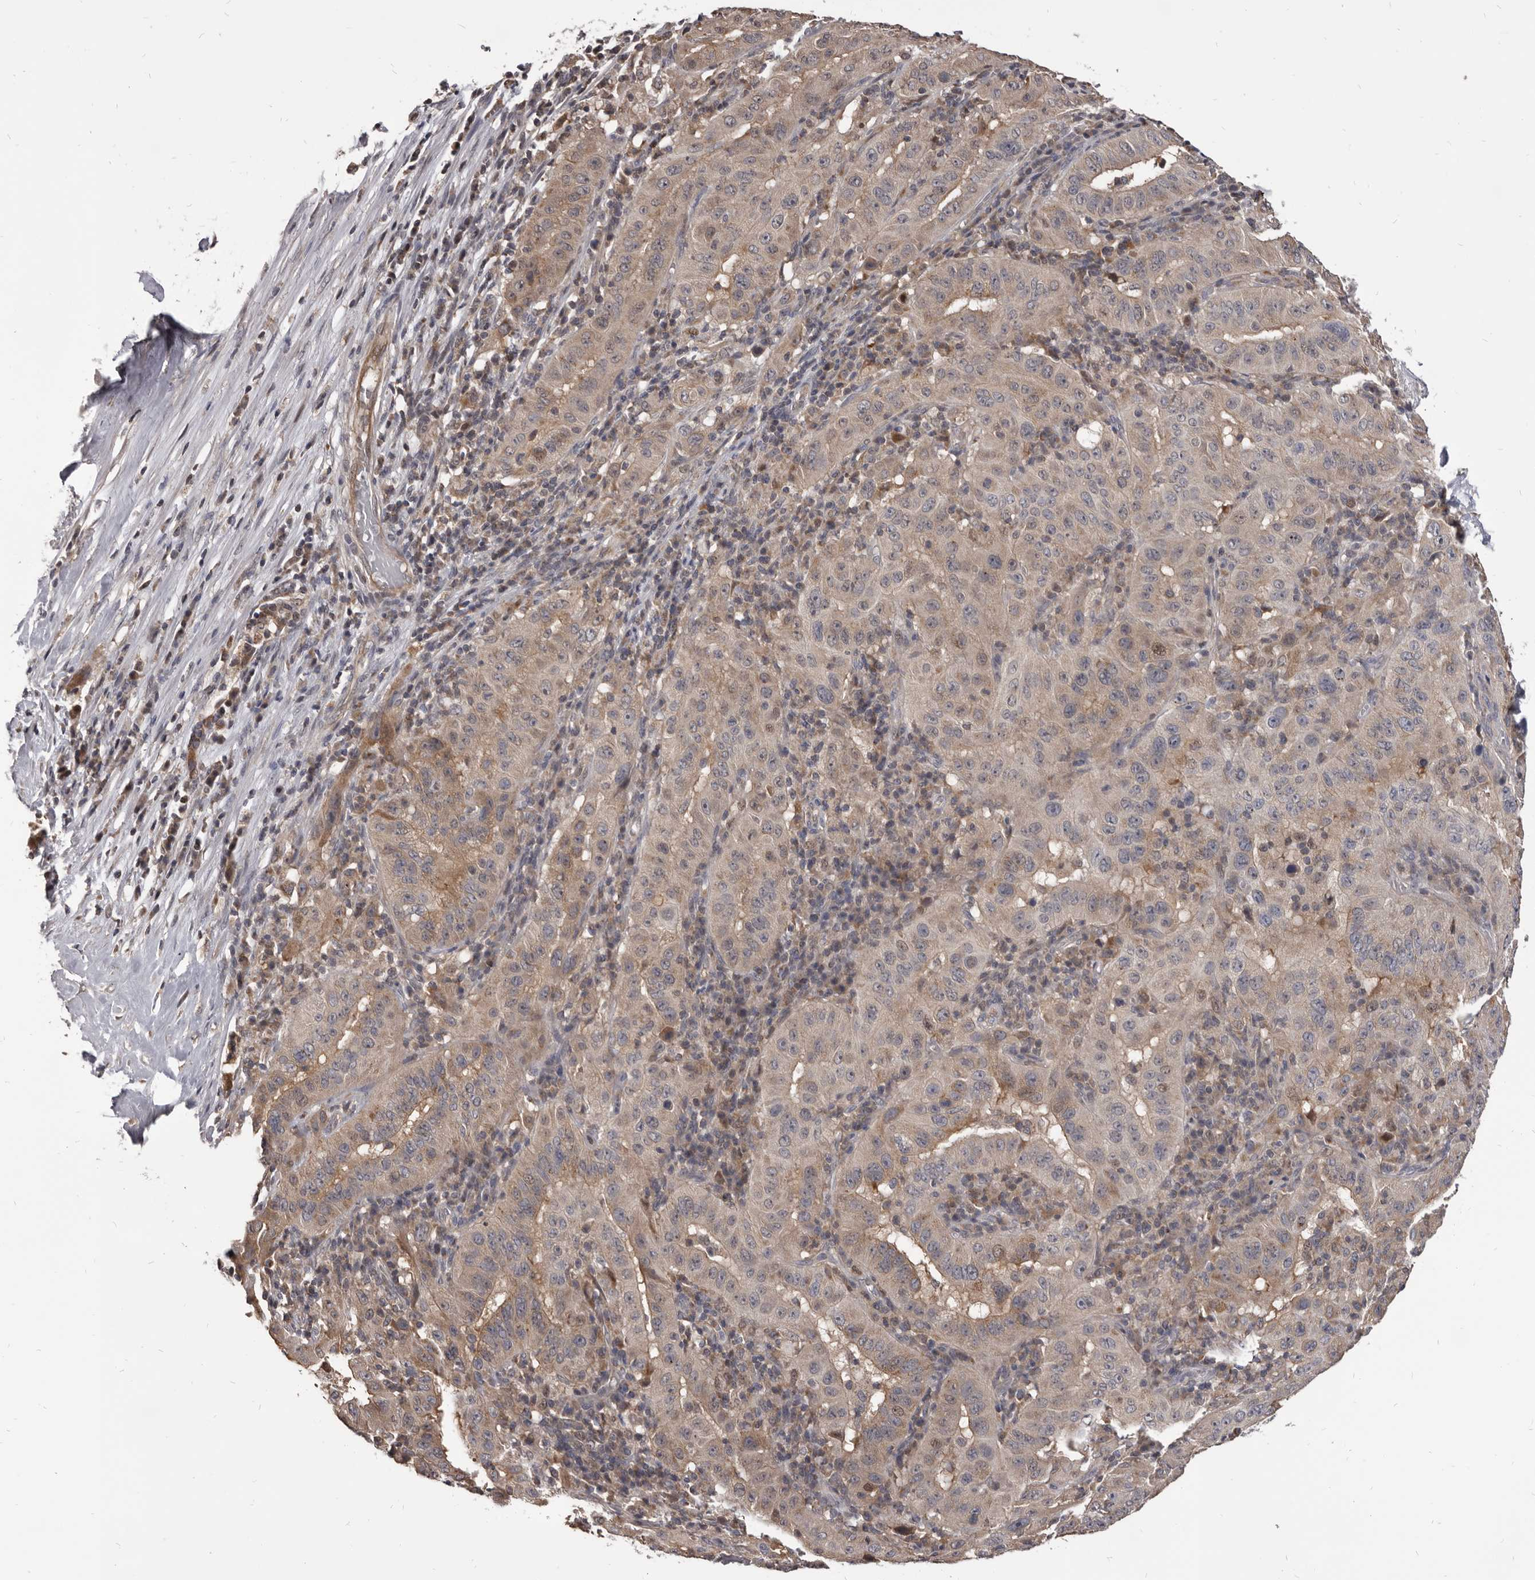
{"staining": {"intensity": "weak", "quantity": "25%-75%", "location": "cytoplasmic/membranous"}, "tissue": "pancreatic cancer", "cell_type": "Tumor cells", "image_type": "cancer", "snomed": [{"axis": "morphology", "description": "Adenocarcinoma, NOS"}, {"axis": "topography", "description": "Pancreas"}], "caption": "Weak cytoplasmic/membranous protein expression is identified in about 25%-75% of tumor cells in adenocarcinoma (pancreatic).", "gene": "MAP3K14", "patient": {"sex": "male", "age": 63}}